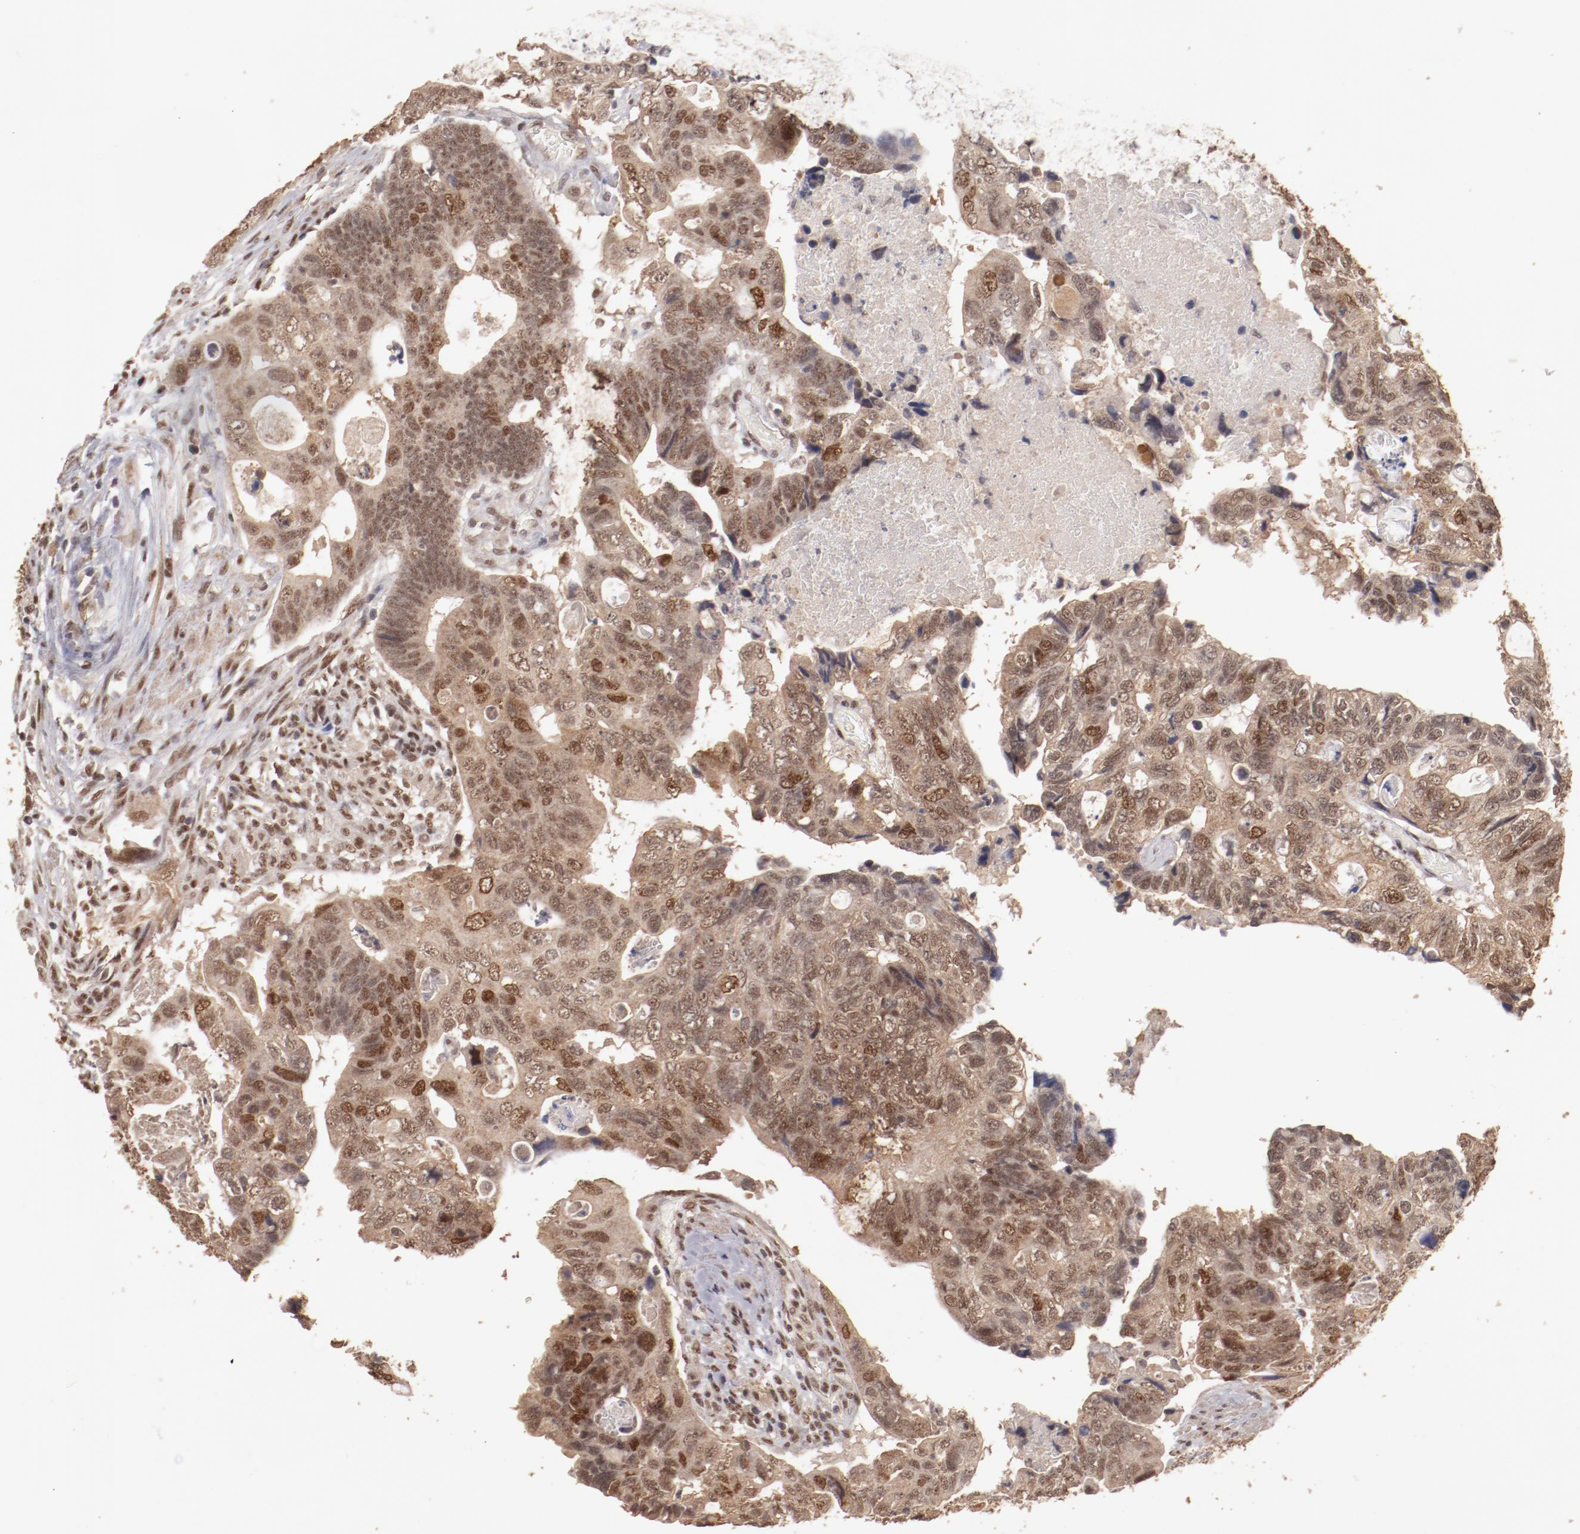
{"staining": {"intensity": "moderate", "quantity": ">75%", "location": "cytoplasmic/membranous,nuclear"}, "tissue": "colorectal cancer", "cell_type": "Tumor cells", "image_type": "cancer", "snomed": [{"axis": "morphology", "description": "Adenocarcinoma, NOS"}, {"axis": "topography", "description": "Rectum"}], "caption": "Colorectal cancer tissue exhibits moderate cytoplasmic/membranous and nuclear staining in about >75% of tumor cells", "gene": "CLOCK", "patient": {"sex": "male", "age": 53}}